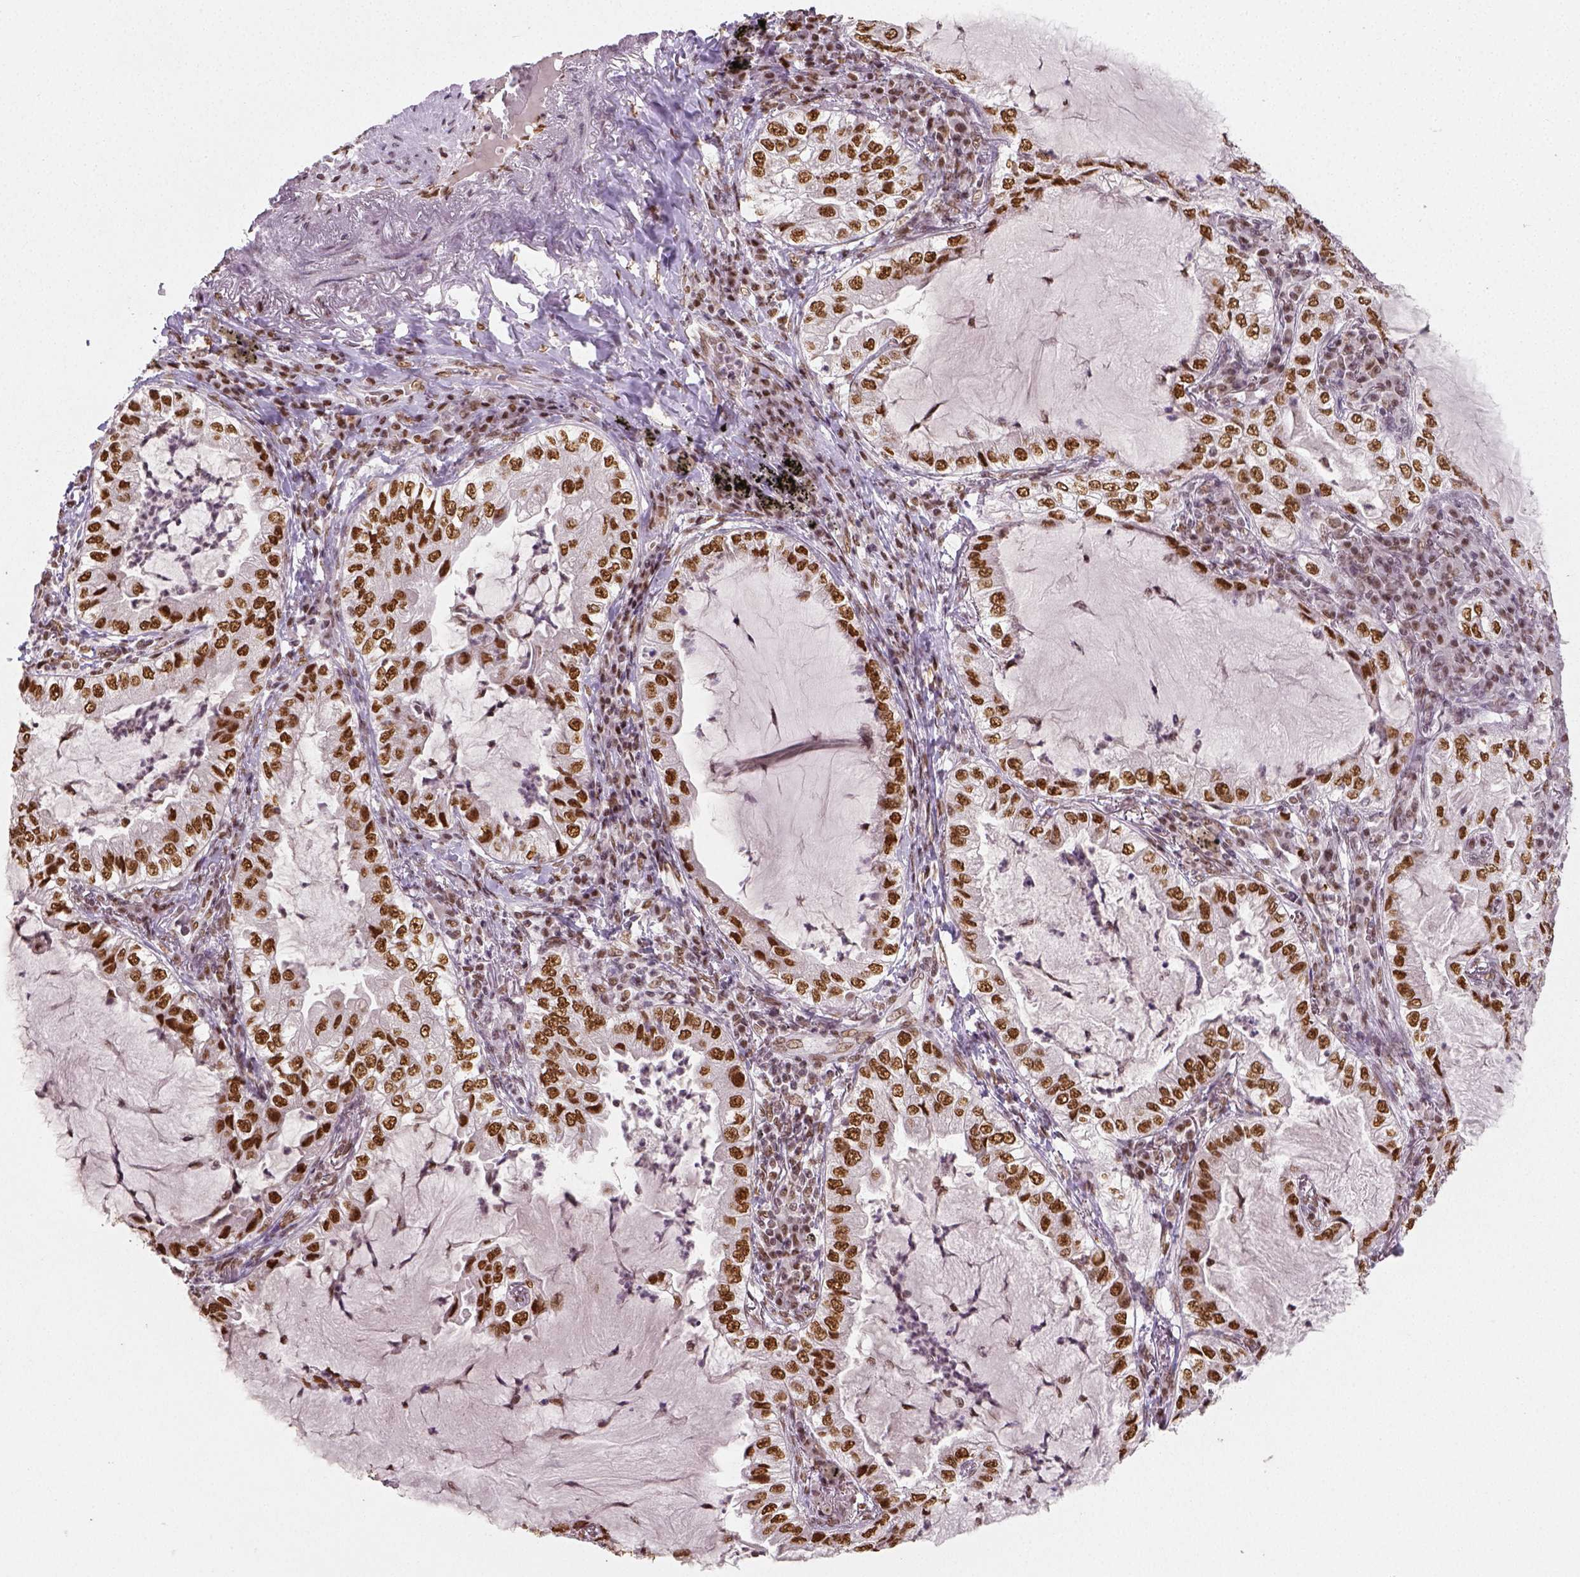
{"staining": {"intensity": "strong", "quantity": ">75%", "location": "nuclear"}, "tissue": "lung cancer", "cell_type": "Tumor cells", "image_type": "cancer", "snomed": [{"axis": "morphology", "description": "Adenocarcinoma, NOS"}, {"axis": "topography", "description": "Lung"}], "caption": "Tumor cells display high levels of strong nuclear staining in approximately >75% of cells in human lung cancer.", "gene": "FANCE", "patient": {"sex": "female", "age": 73}}